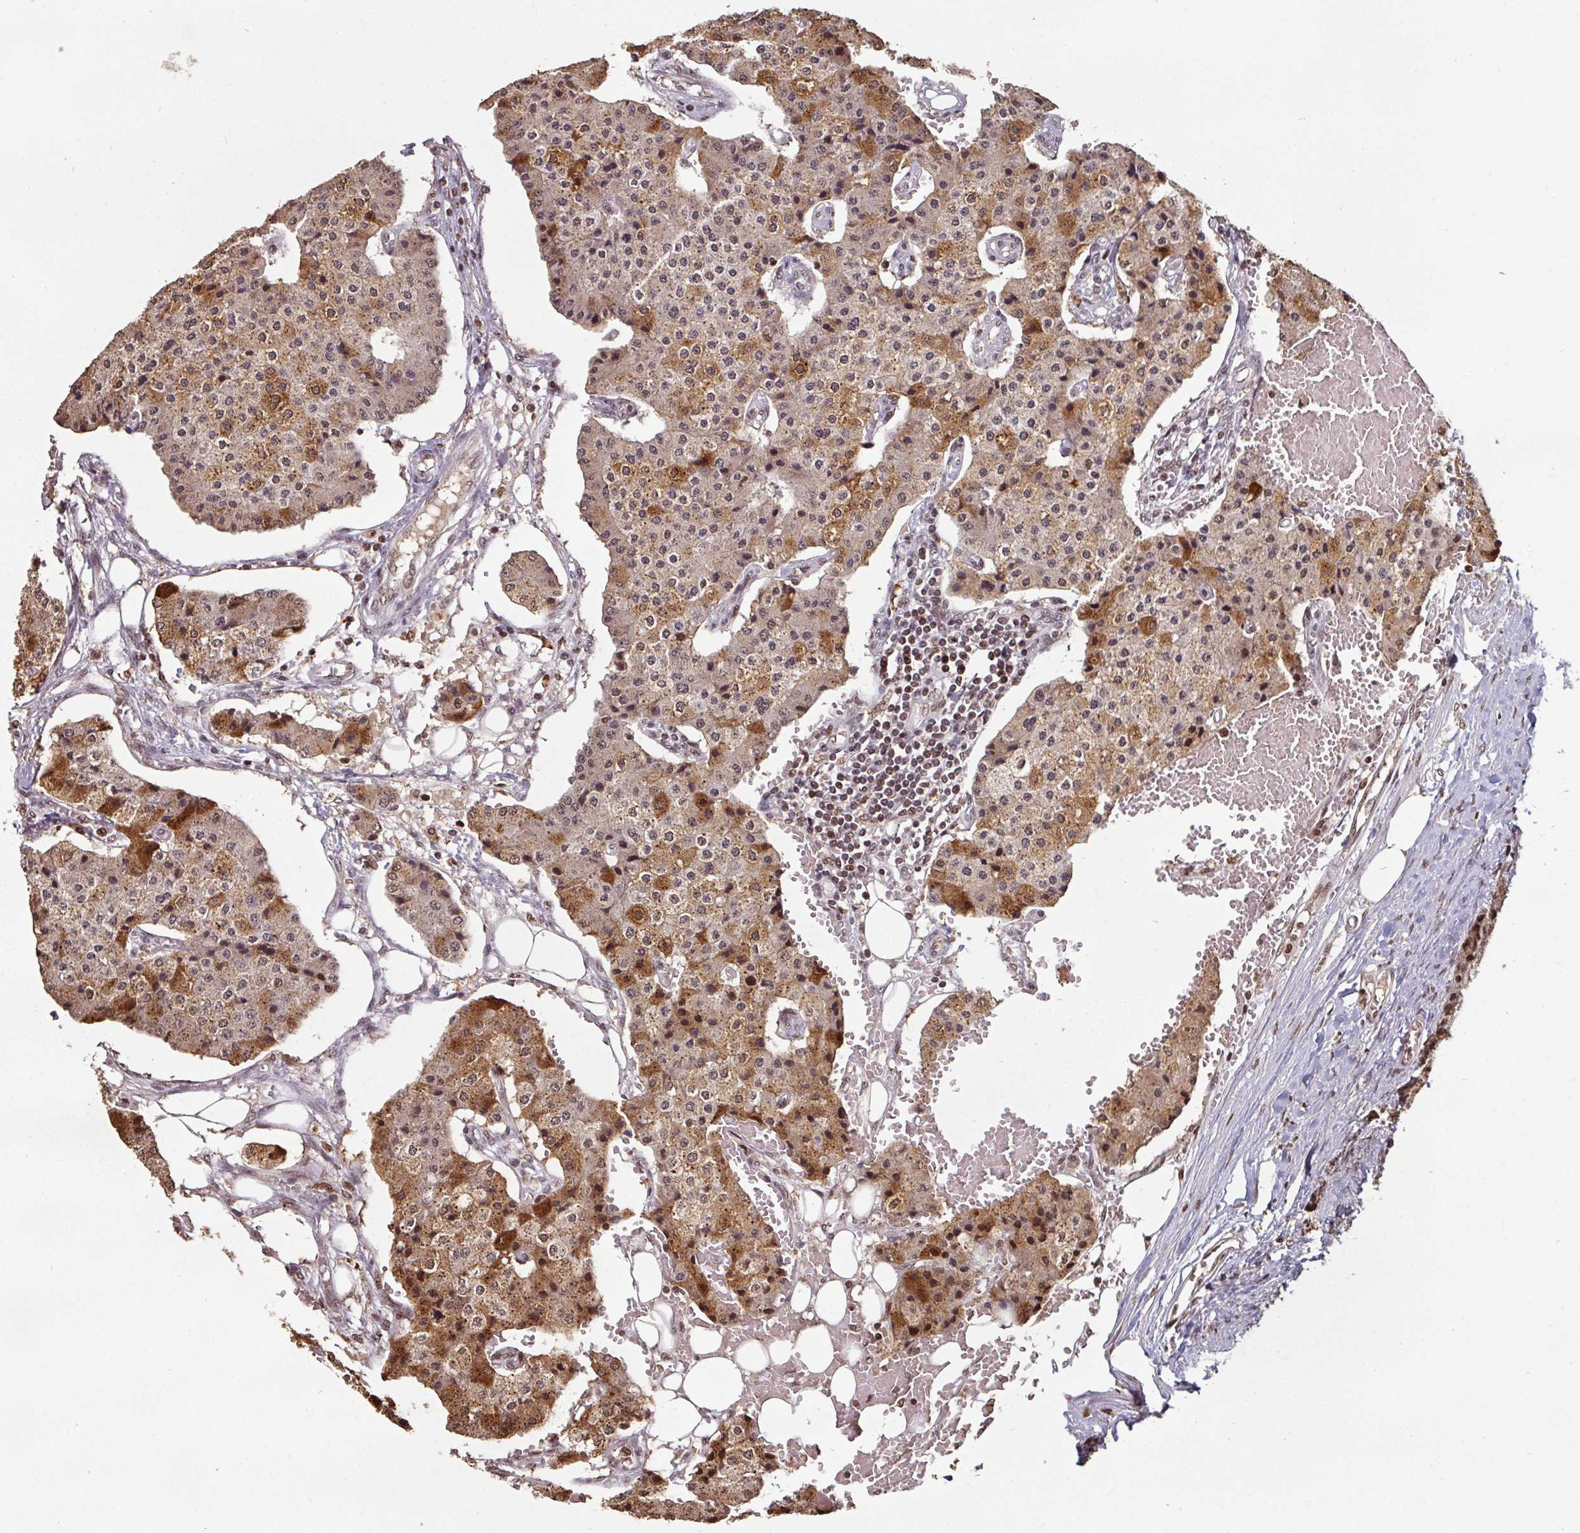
{"staining": {"intensity": "strong", "quantity": ">75%", "location": "cytoplasmic/membranous,nuclear"}, "tissue": "carcinoid", "cell_type": "Tumor cells", "image_type": "cancer", "snomed": [{"axis": "morphology", "description": "Carcinoid, malignant, NOS"}, {"axis": "topography", "description": "Colon"}], "caption": "Malignant carcinoid stained with immunohistochemistry shows strong cytoplasmic/membranous and nuclear positivity in approximately >75% of tumor cells.", "gene": "POLD1", "patient": {"sex": "female", "age": 52}}